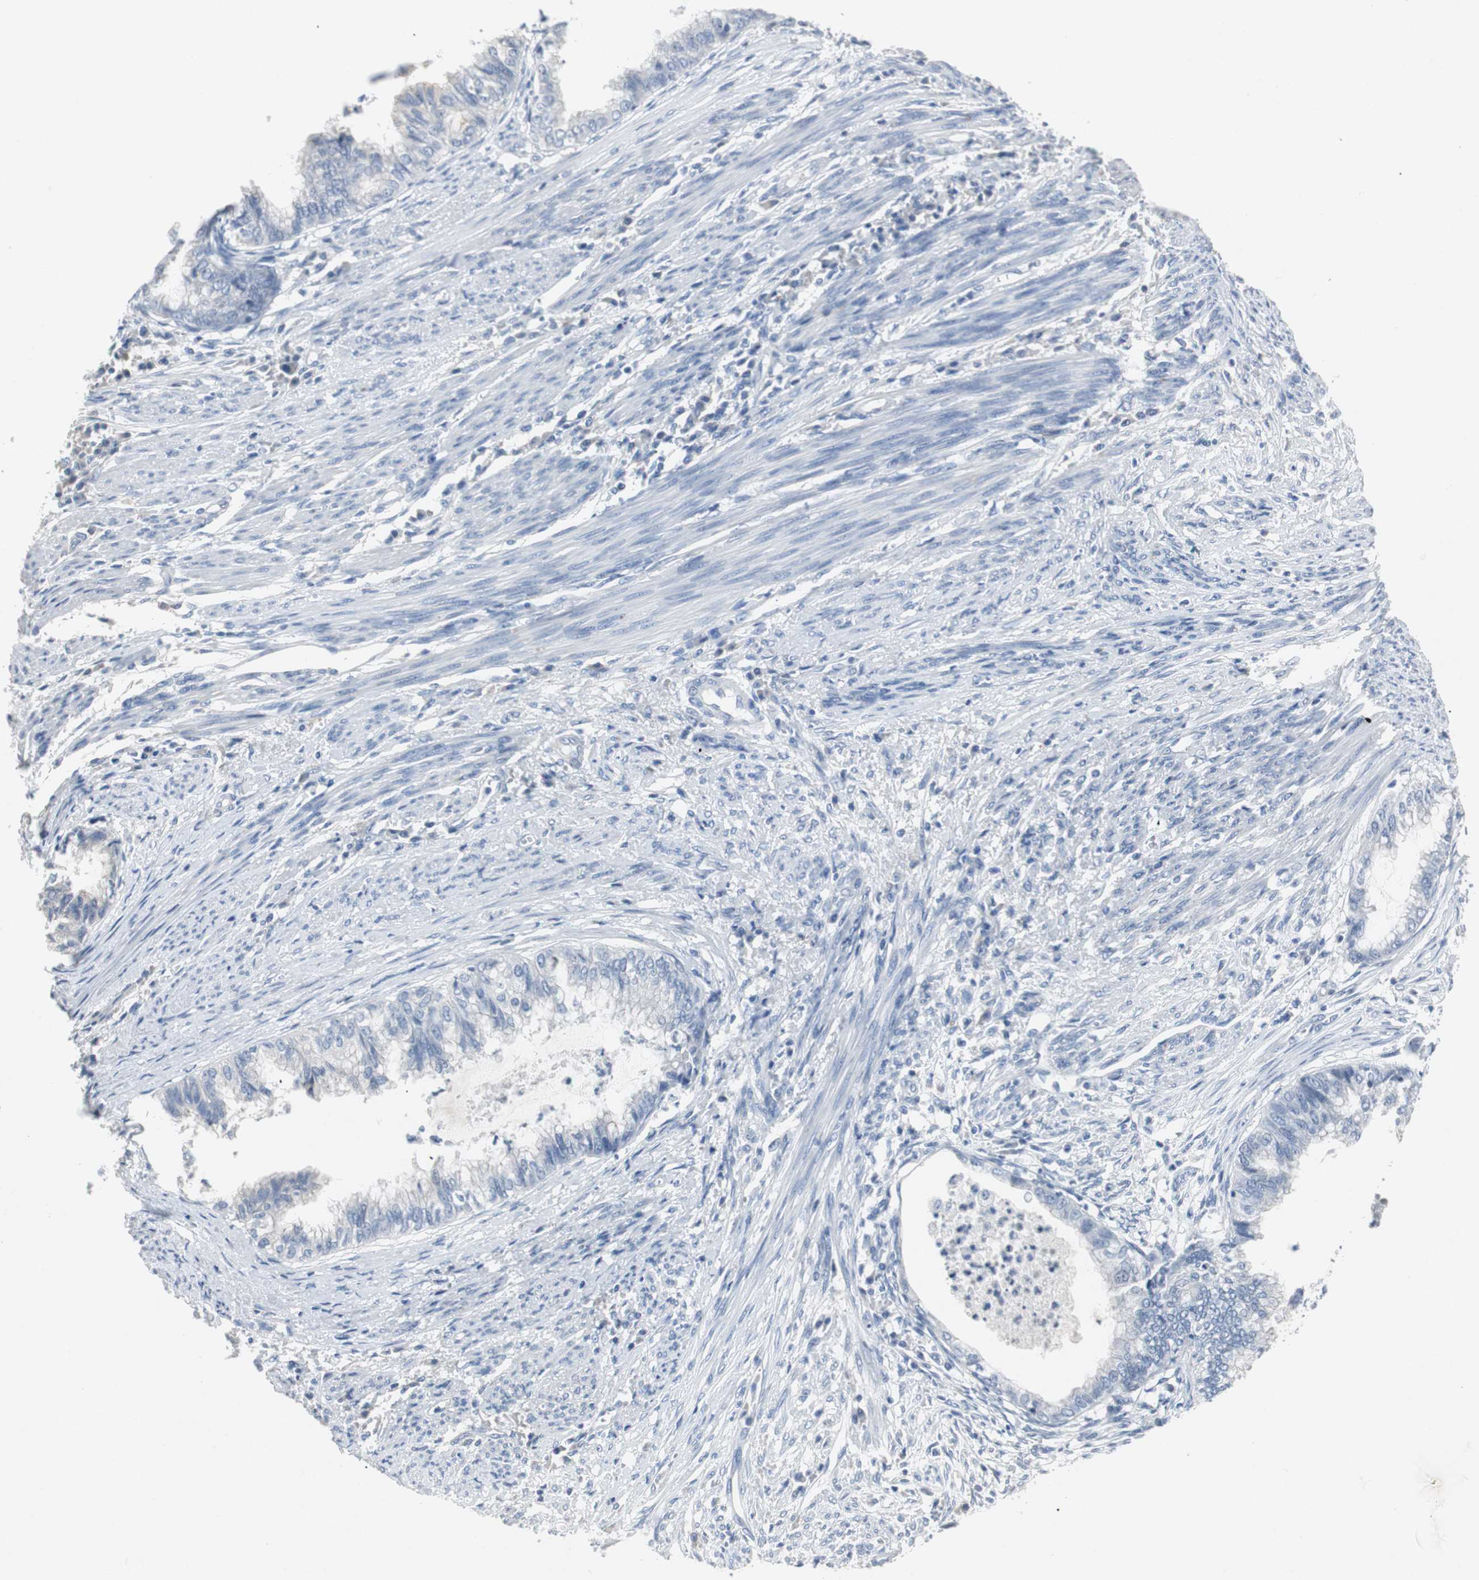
{"staining": {"intensity": "negative", "quantity": "none", "location": "none"}, "tissue": "endometrial cancer", "cell_type": "Tumor cells", "image_type": "cancer", "snomed": [{"axis": "morphology", "description": "Adenocarcinoma, NOS"}, {"axis": "topography", "description": "Endometrium"}], "caption": "Immunohistochemistry of endometrial adenocarcinoma displays no expression in tumor cells.", "gene": "LRP2", "patient": {"sex": "female", "age": 79}}